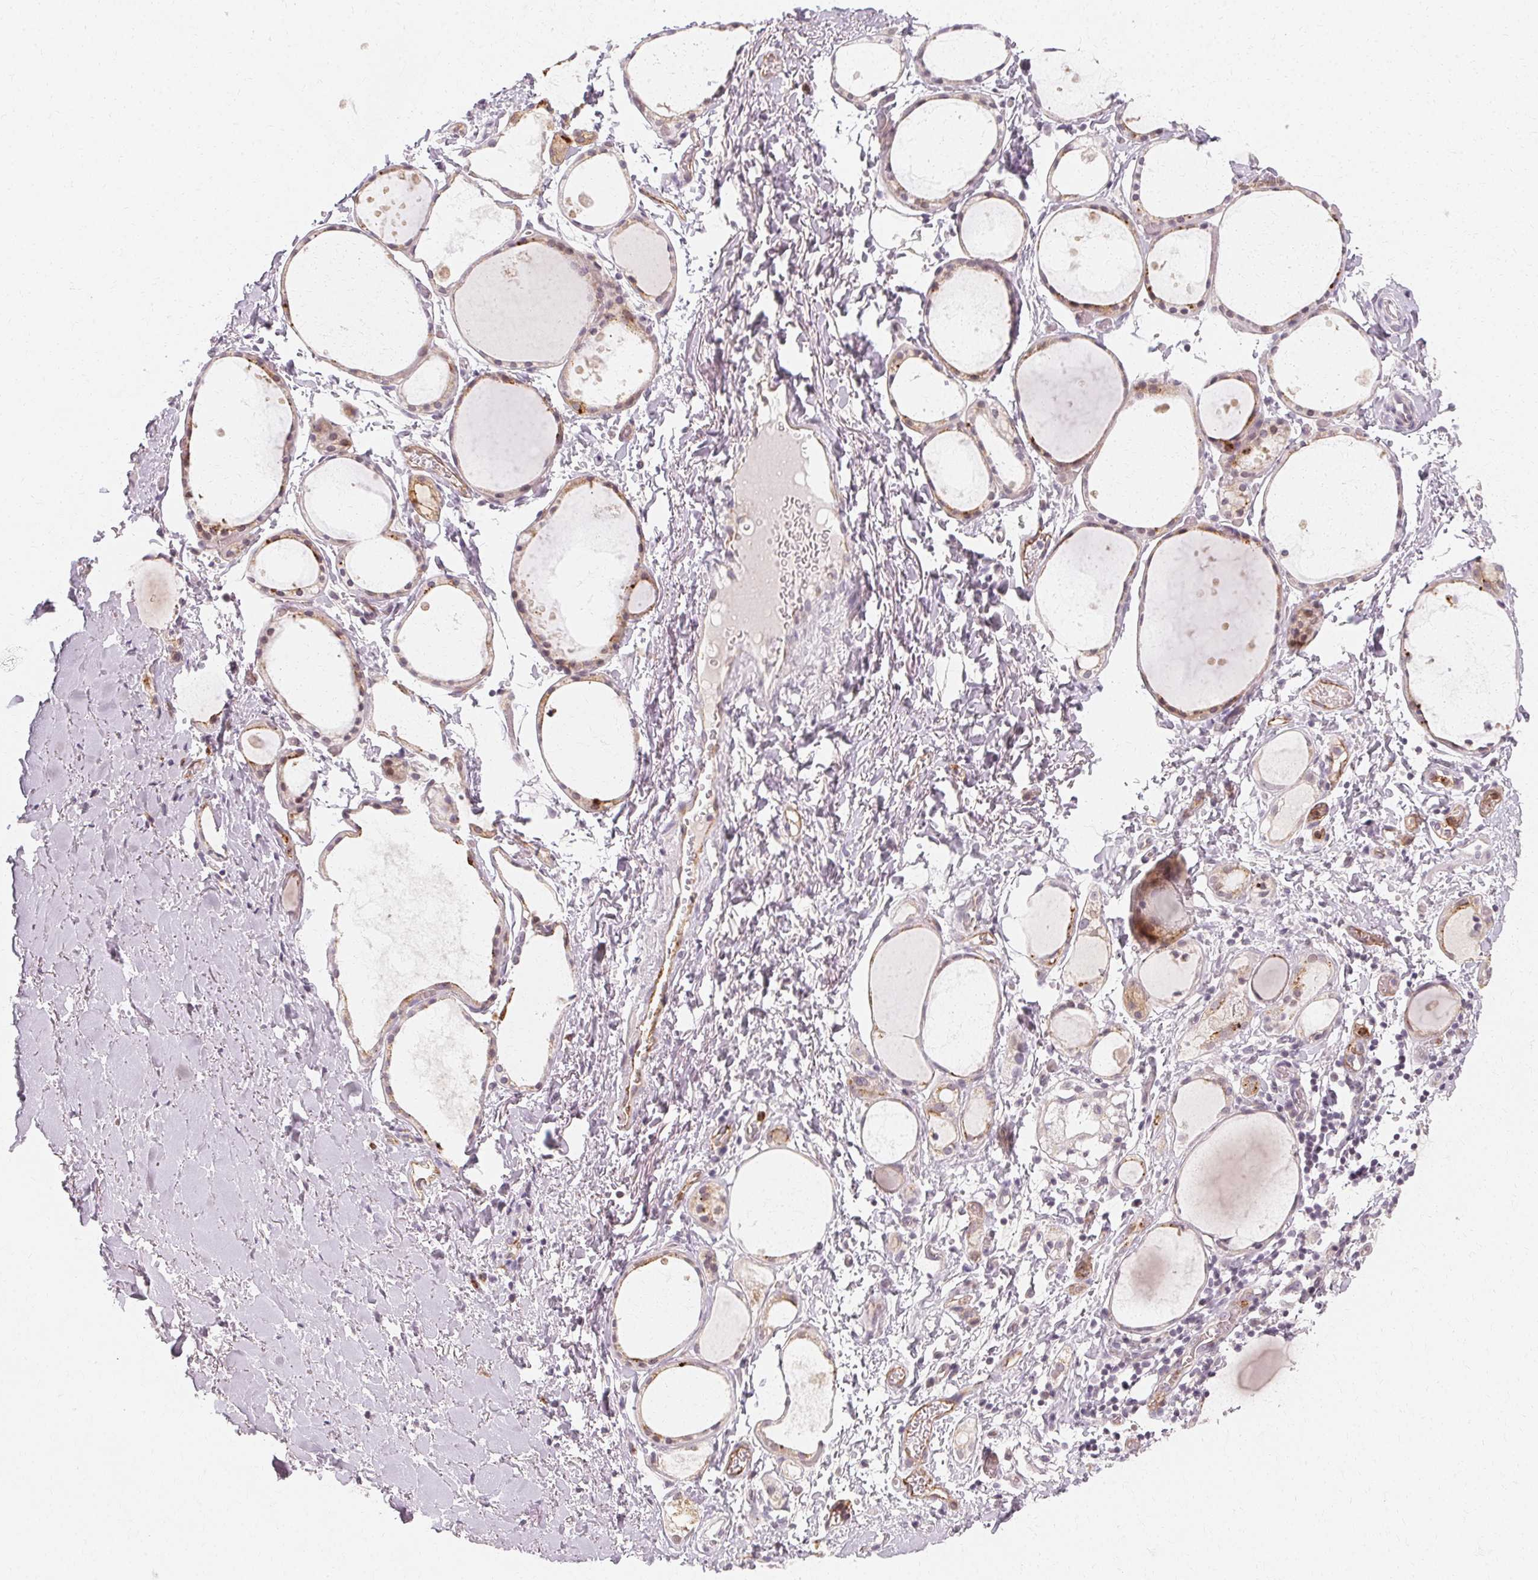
{"staining": {"intensity": "moderate", "quantity": "25%-75%", "location": "cytoplasmic/membranous"}, "tissue": "thyroid gland", "cell_type": "Glandular cells", "image_type": "normal", "snomed": [{"axis": "morphology", "description": "Normal tissue, NOS"}, {"axis": "topography", "description": "Thyroid gland"}], "caption": "Protein expression analysis of normal thyroid gland reveals moderate cytoplasmic/membranous expression in about 25%-75% of glandular cells. (DAB (3,3'-diaminobenzidine) IHC with brightfield microscopy, high magnification).", "gene": "CLCNKA", "patient": {"sex": "male", "age": 68}}